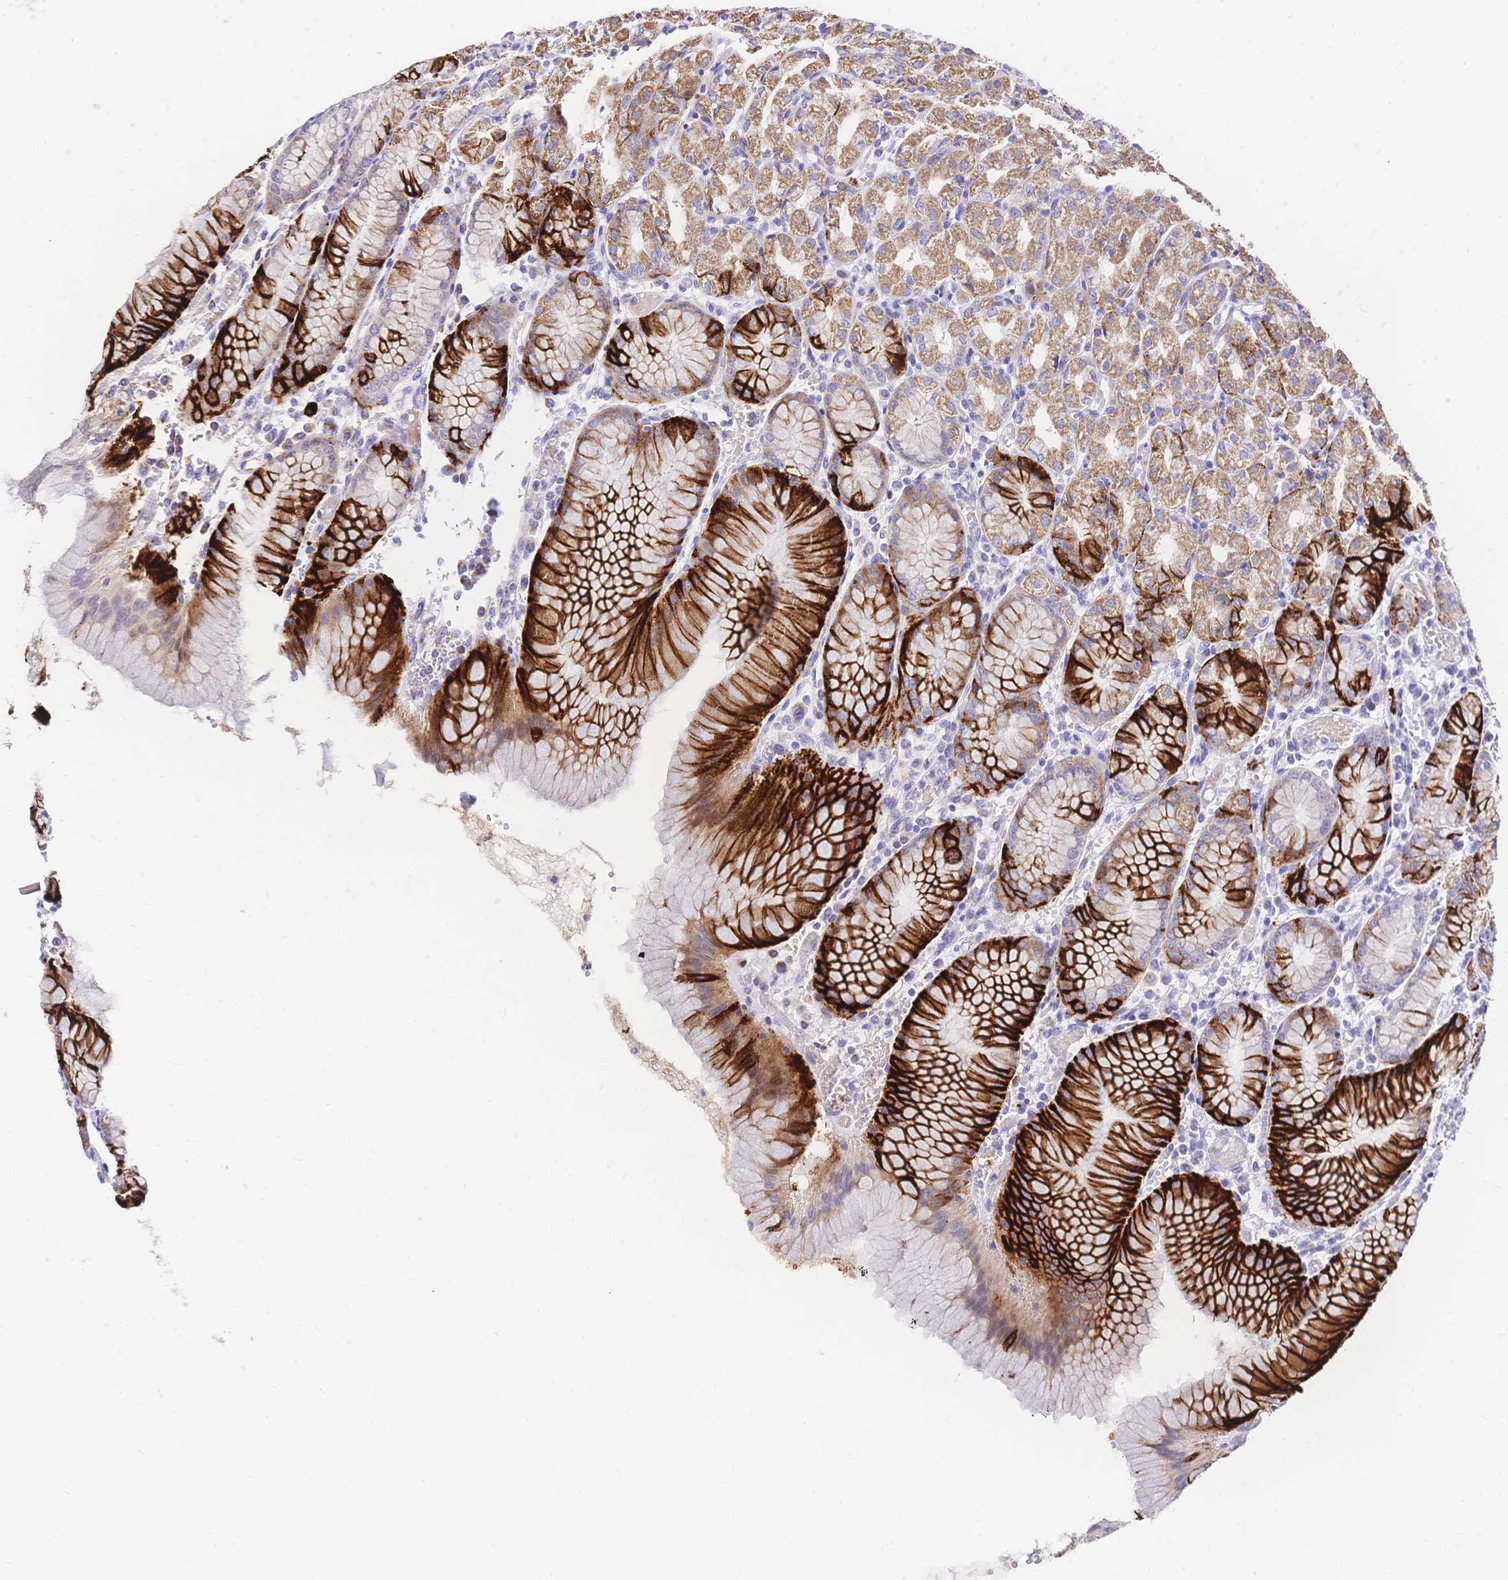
{"staining": {"intensity": "strong", "quantity": "25%-75%", "location": "cytoplasmic/membranous"}, "tissue": "stomach", "cell_type": "Glandular cells", "image_type": "normal", "snomed": [{"axis": "morphology", "description": "Normal tissue, NOS"}, {"axis": "topography", "description": "Stomach"}], "caption": "This image reveals IHC staining of normal stomach, with high strong cytoplasmic/membranous staining in about 25%-75% of glandular cells.", "gene": "CLEC18A", "patient": {"sex": "female", "age": 57}}